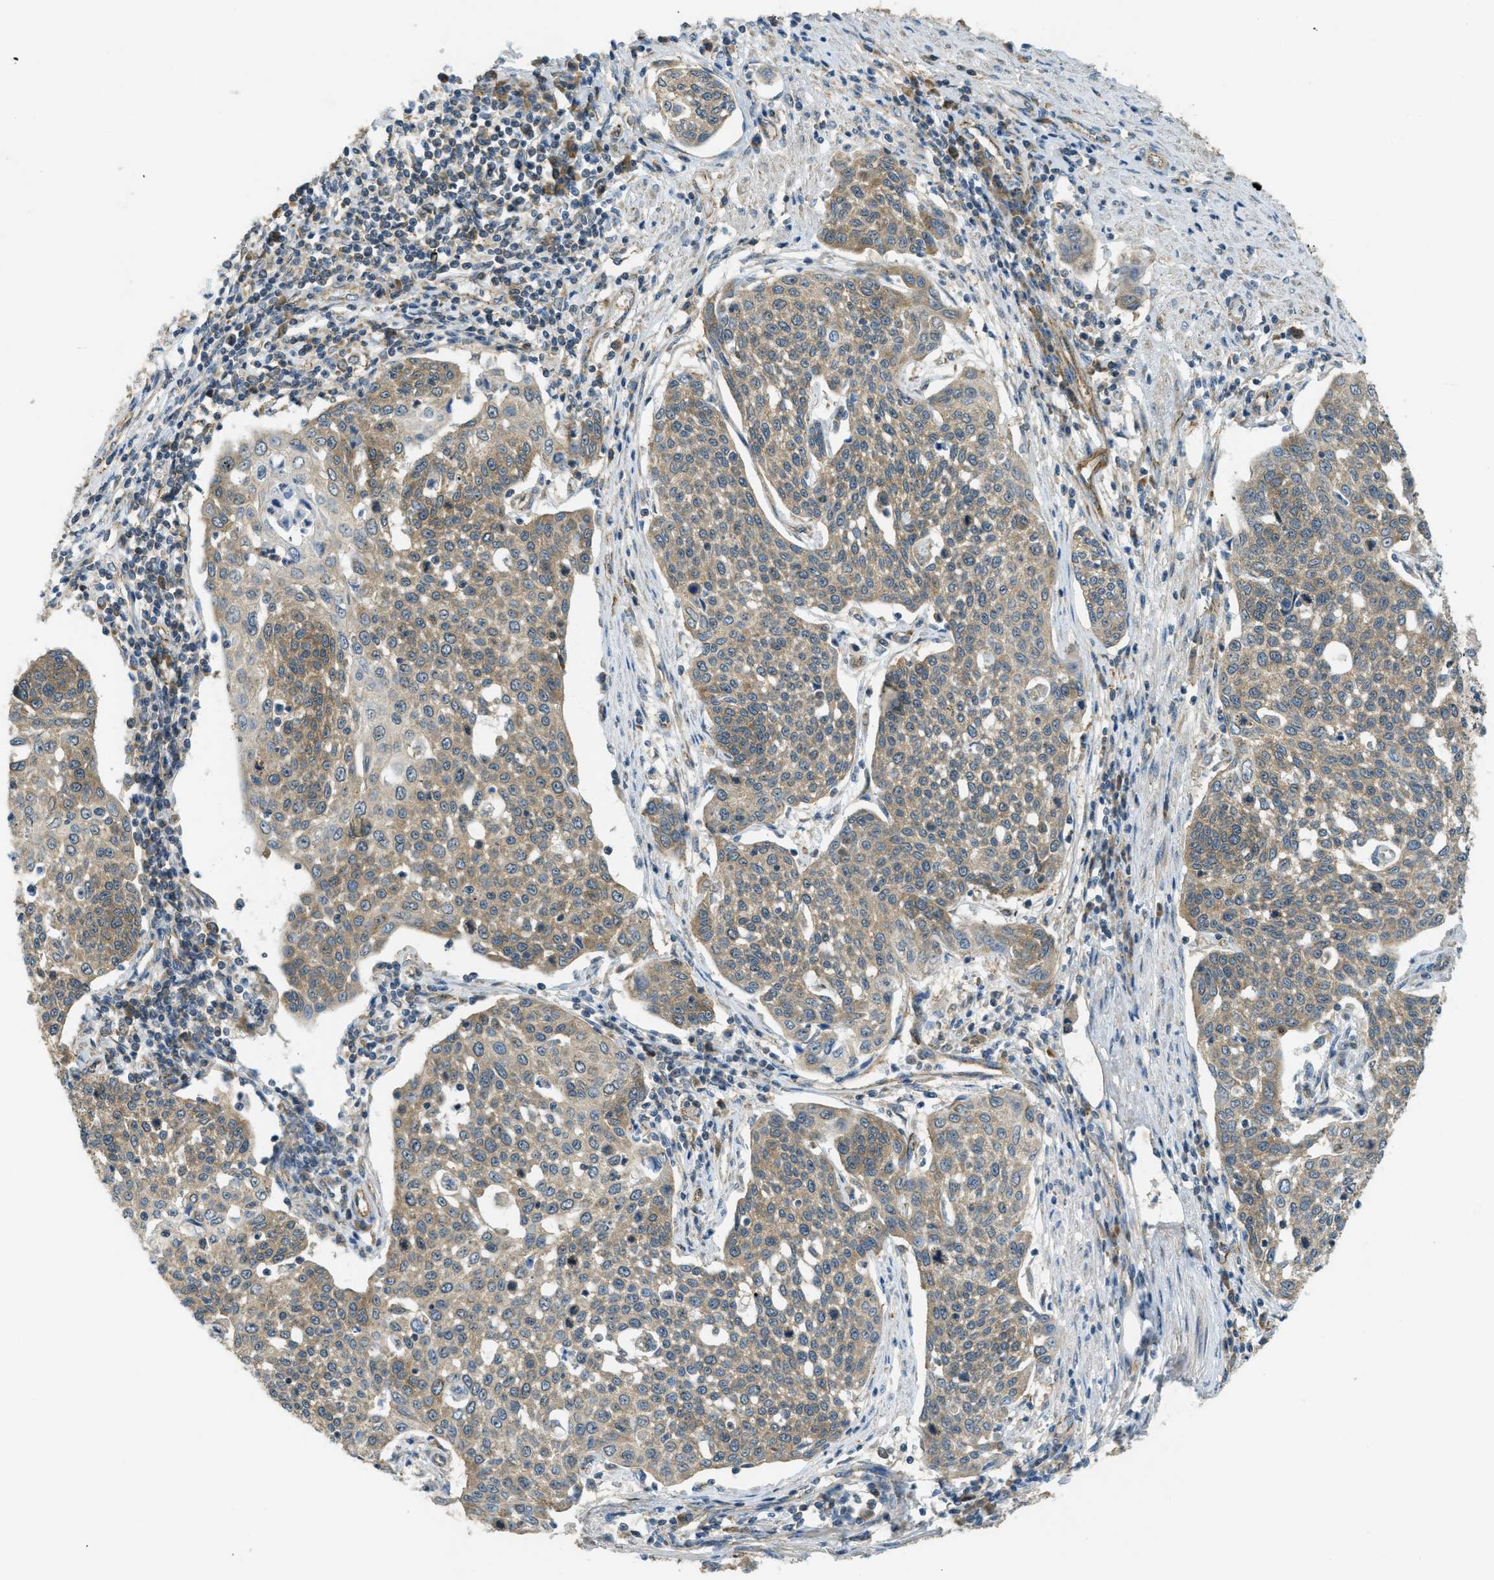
{"staining": {"intensity": "weak", "quantity": ">75%", "location": "cytoplasmic/membranous"}, "tissue": "cervical cancer", "cell_type": "Tumor cells", "image_type": "cancer", "snomed": [{"axis": "morphology", "description": "Squamous cell carcinoma, NOS"}, {"axis": "topography", "description": "Cervix"}], "caption": "There is low levels of weak cytoplasmic/membranous positivity in tumor cells of cervical cancer (squamous cell carcinoma), as demonstrated by immunohistochemical staining (brown color).", "gene": "JCAD", "patient": {"sex": "female", "age": 34}}